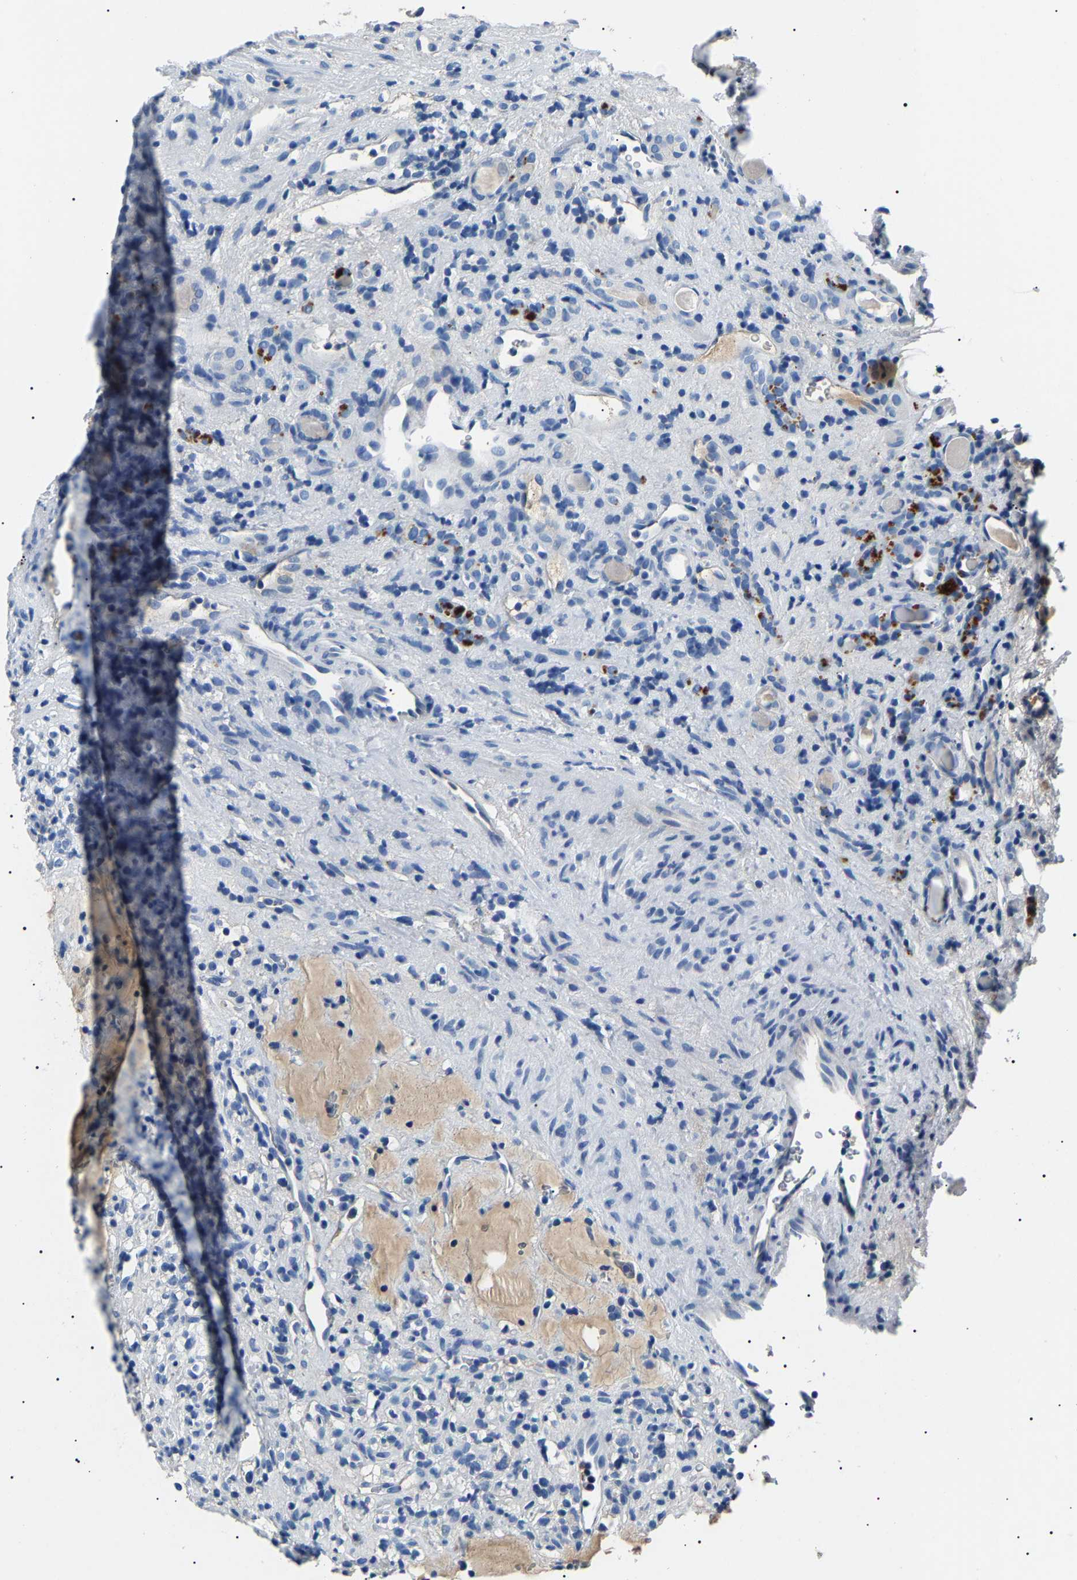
{"staining": {"intensity": "negative", "quantity": "none", "location": "none"}, "tissue": "renal cancer", "cell_type": "Tumor cells", "image_type": "cancer", "snomed": [{"axis": "morphology", "description": "Normal tissue, NOS"}, {"axis": "morphology", "description": "Adenocarcinoma, NOS"}, {"axis": "topography", "description": "Kidney"}], "caption": "Human renal cancer stained for a protein using IHC demonstrates no positivity in tumor cells.", "gene": "KLK15", "patient": {"sex": "female", "age": 72}}